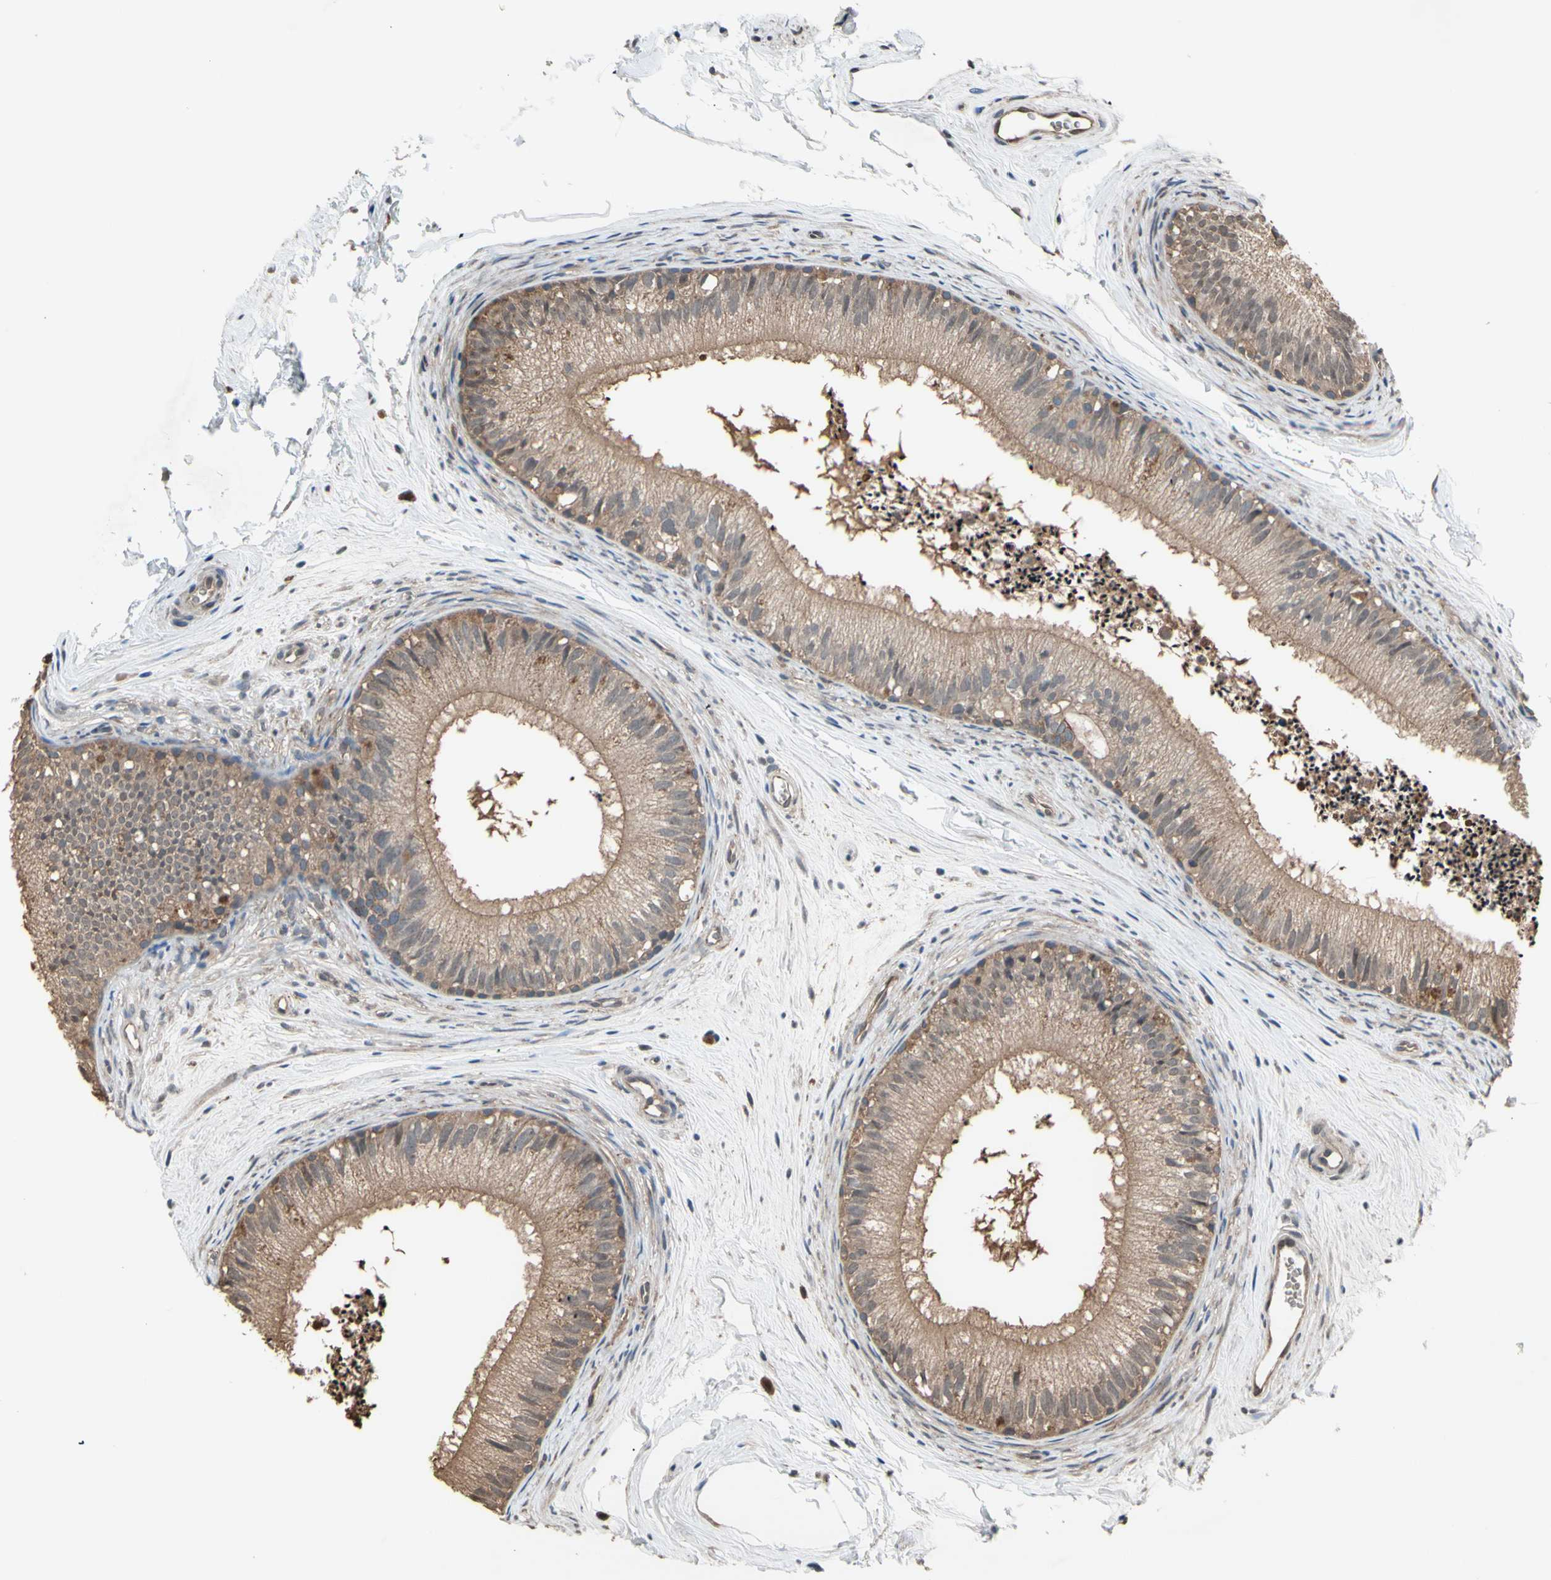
{"staining": {"intensity": "moderate", "quantity": ">75%", "location": "cytoplasmic/membranous"}, "tissue": "epididymis", "cell_type": "Glandular cells", "image_type": "normal", "snomed": [{"axis": "morphology", "description": "Normal tissue, NOS"}, {"axis": "topography", "description": "Epididymis"}], "caption": "An image of epididymis stained for a protein shows moderate cytoplasmic/membranous brown staining in glandular cells.", "gene": "PNPLA7", "patient": {"sex": "male", "age": 56}}